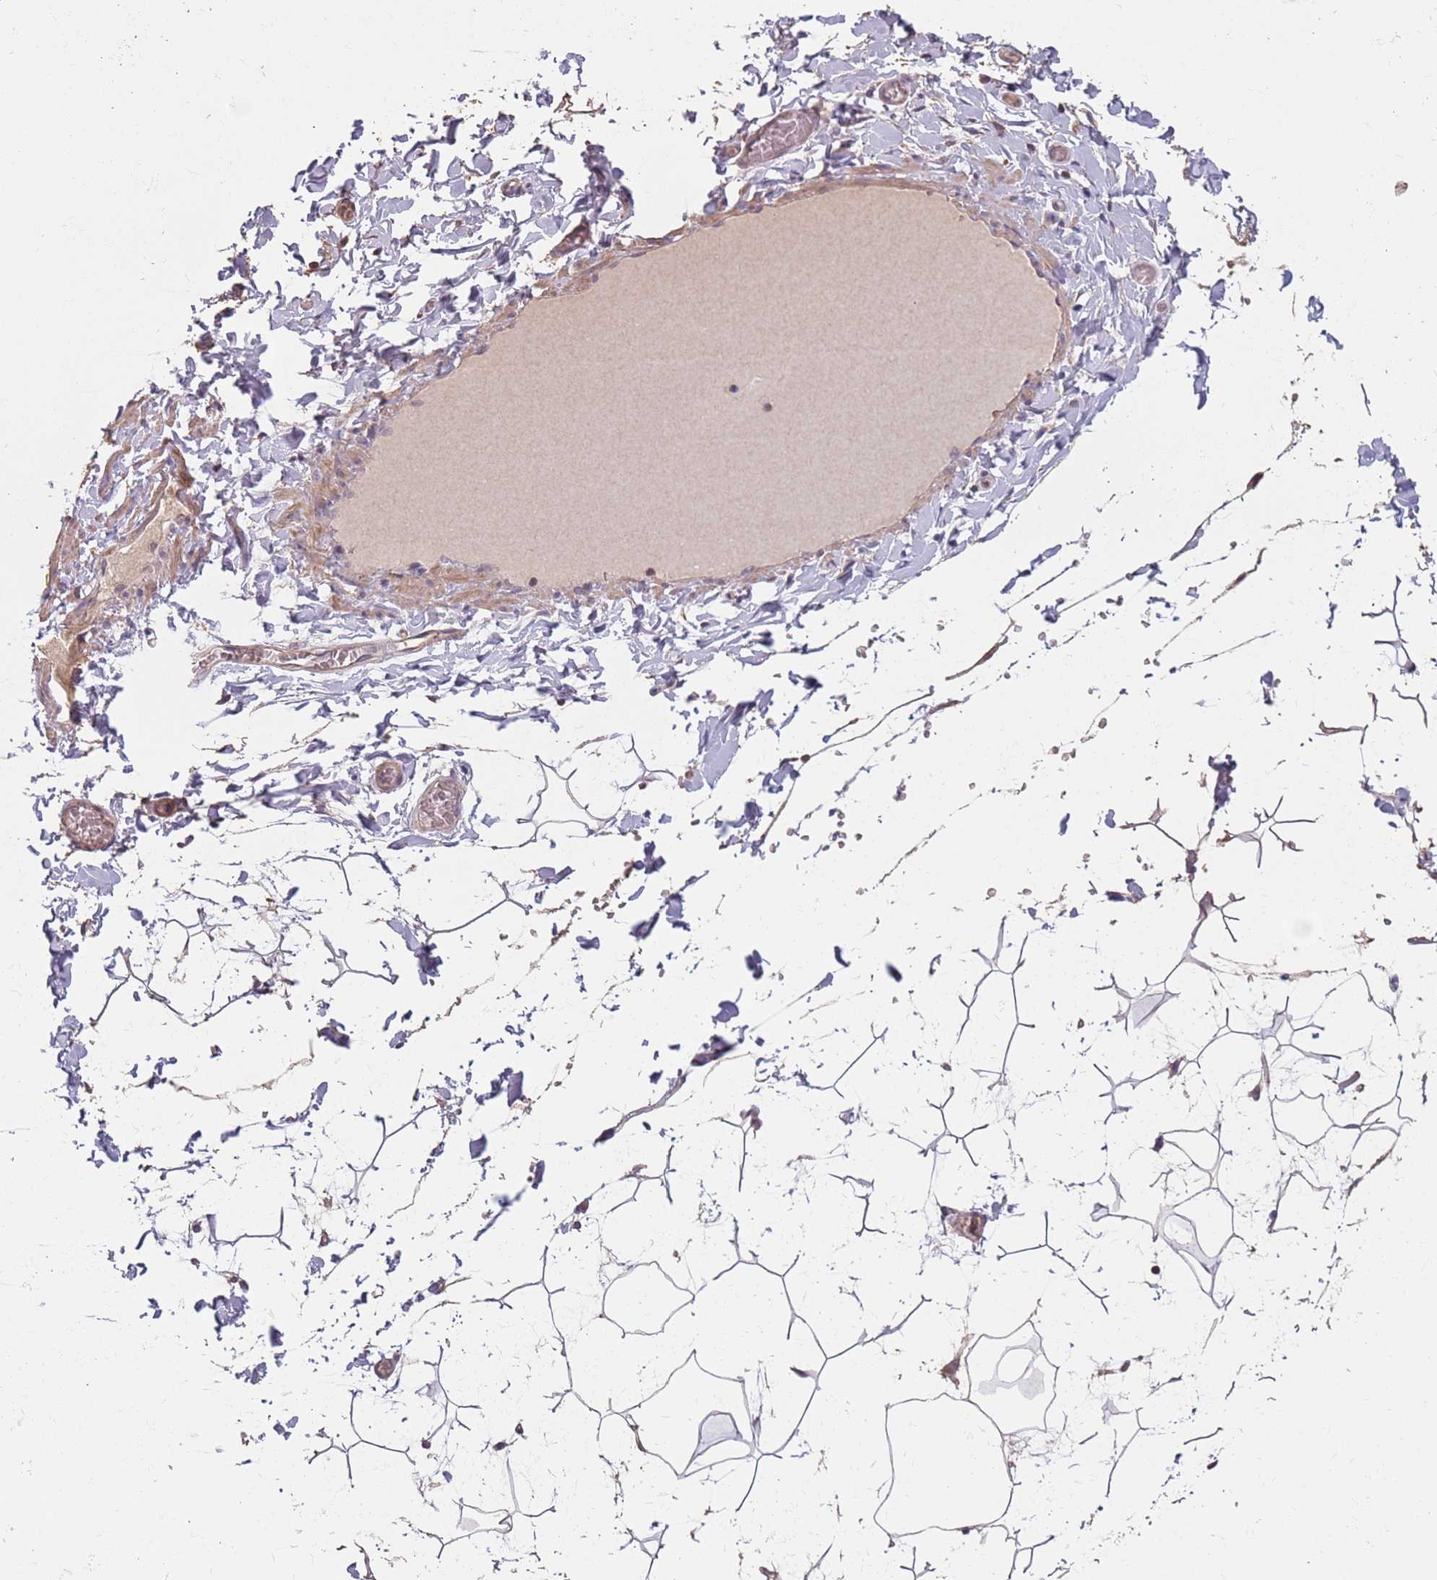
{"staining": {"intensity": "negative", "quantity": "none", "location": "none"}, "tissue": "adipose tissue", "cell_type": "Adipocytes", "image_type": "normal", "snomed": [{"axis": "morphology", "description": "Normal tissue, NOS"}, {"axis": "topography", "description": "Gallbladder"}, {"axis": "topography", "description": "Peripheral nerve tissue"}], "caption": "High power microscopy micrograph of an immunohistochemistry (IHC) histopathology image of normal adipose tissue, revealing no significant positivity in adipocytes. (Immunohistochemistry (ihc), brightfield microscopy, high magnification).", "gene": "MBD3L1", "patient": {"sex": "male", "age": 38}}